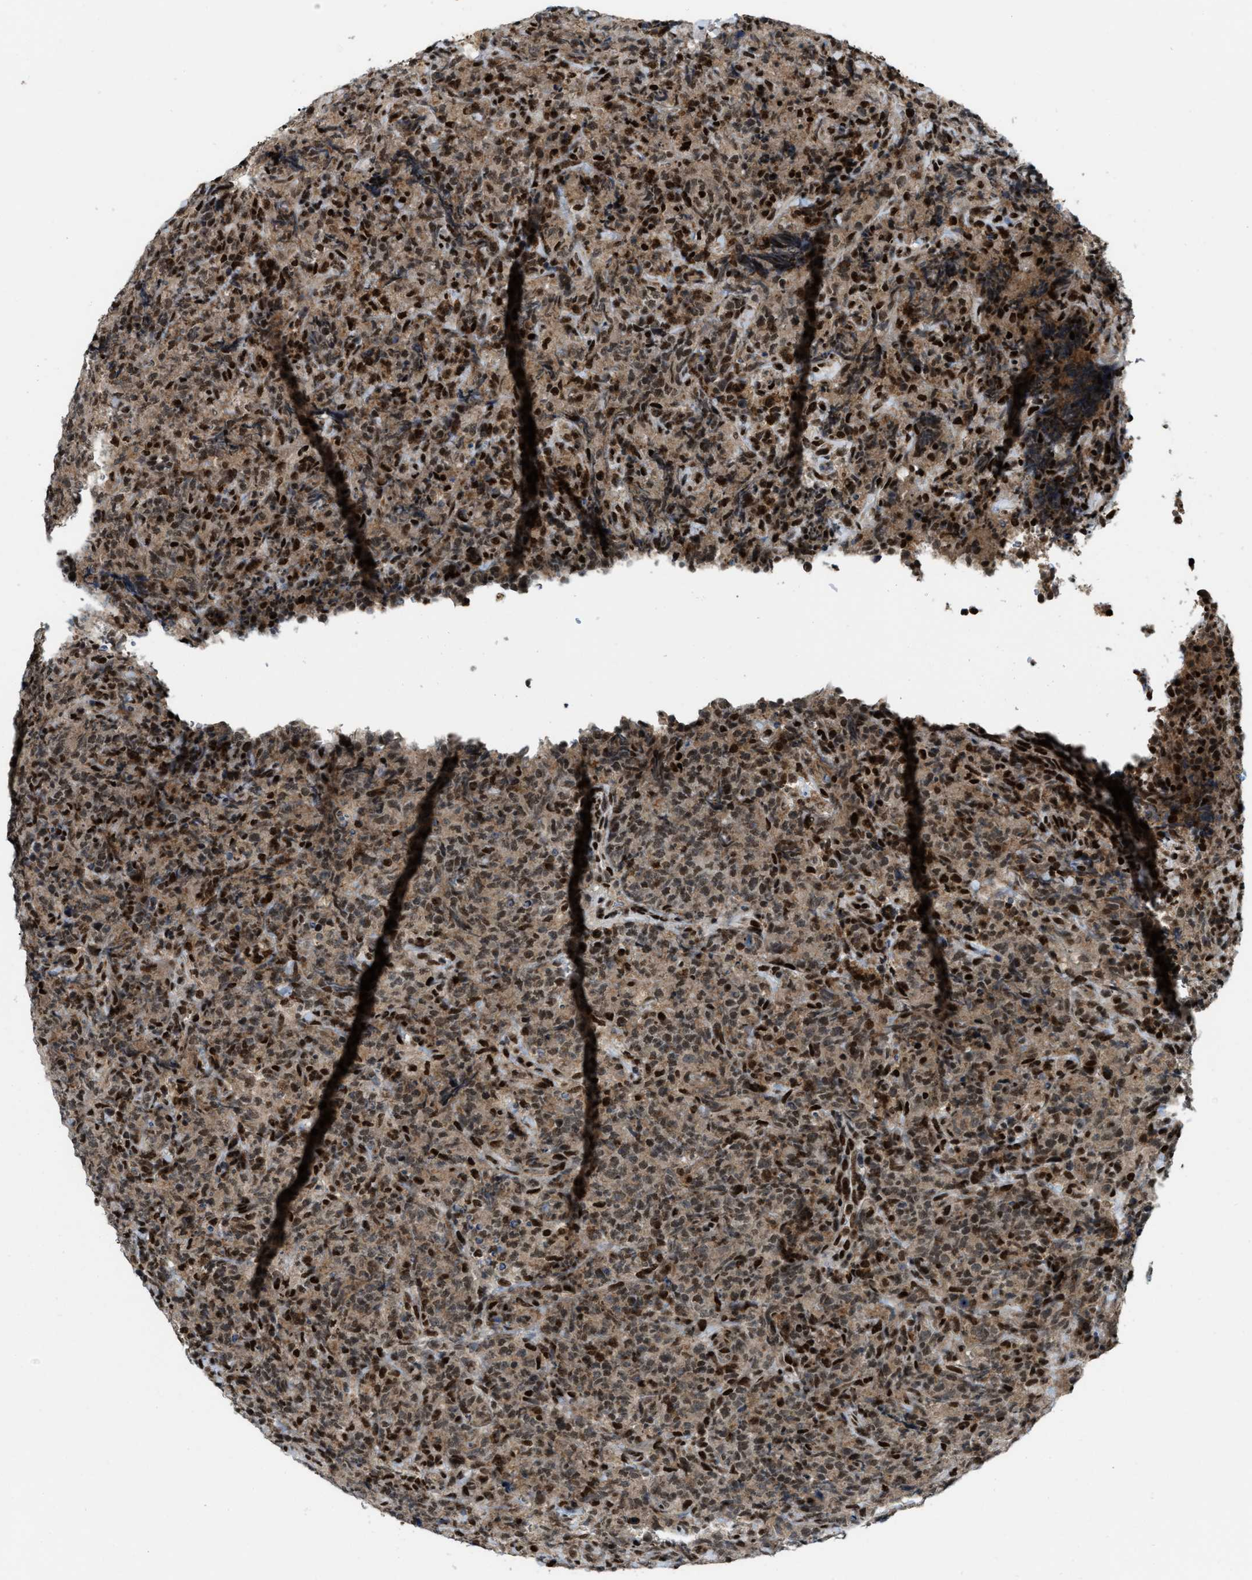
{"staining": {"intensity": "moderate", "quantity": ">75%", "location": "cytoplasmic/membranous,nuclear"}, "tissue": "lymphoma", "cell_type": "Tumor cells", "image_type": "cancer", "snomed": [{"axis": "morphology", "description": "Malignant lymphoma, non-Hodgkin's type, High grade"}, {"axis": "topography", "description": "Tonsil"}], "caption": "Immunohistochemical staining of high-grade malignant lymphoma, non-Hodgkin's type exhibits medium levels of moderate cytoplasmic/membranous and nuclear staining in approximately >75% of tumor cells.", "gene": "NUMA1", "patient": {"sex": "female", "age": 36}}